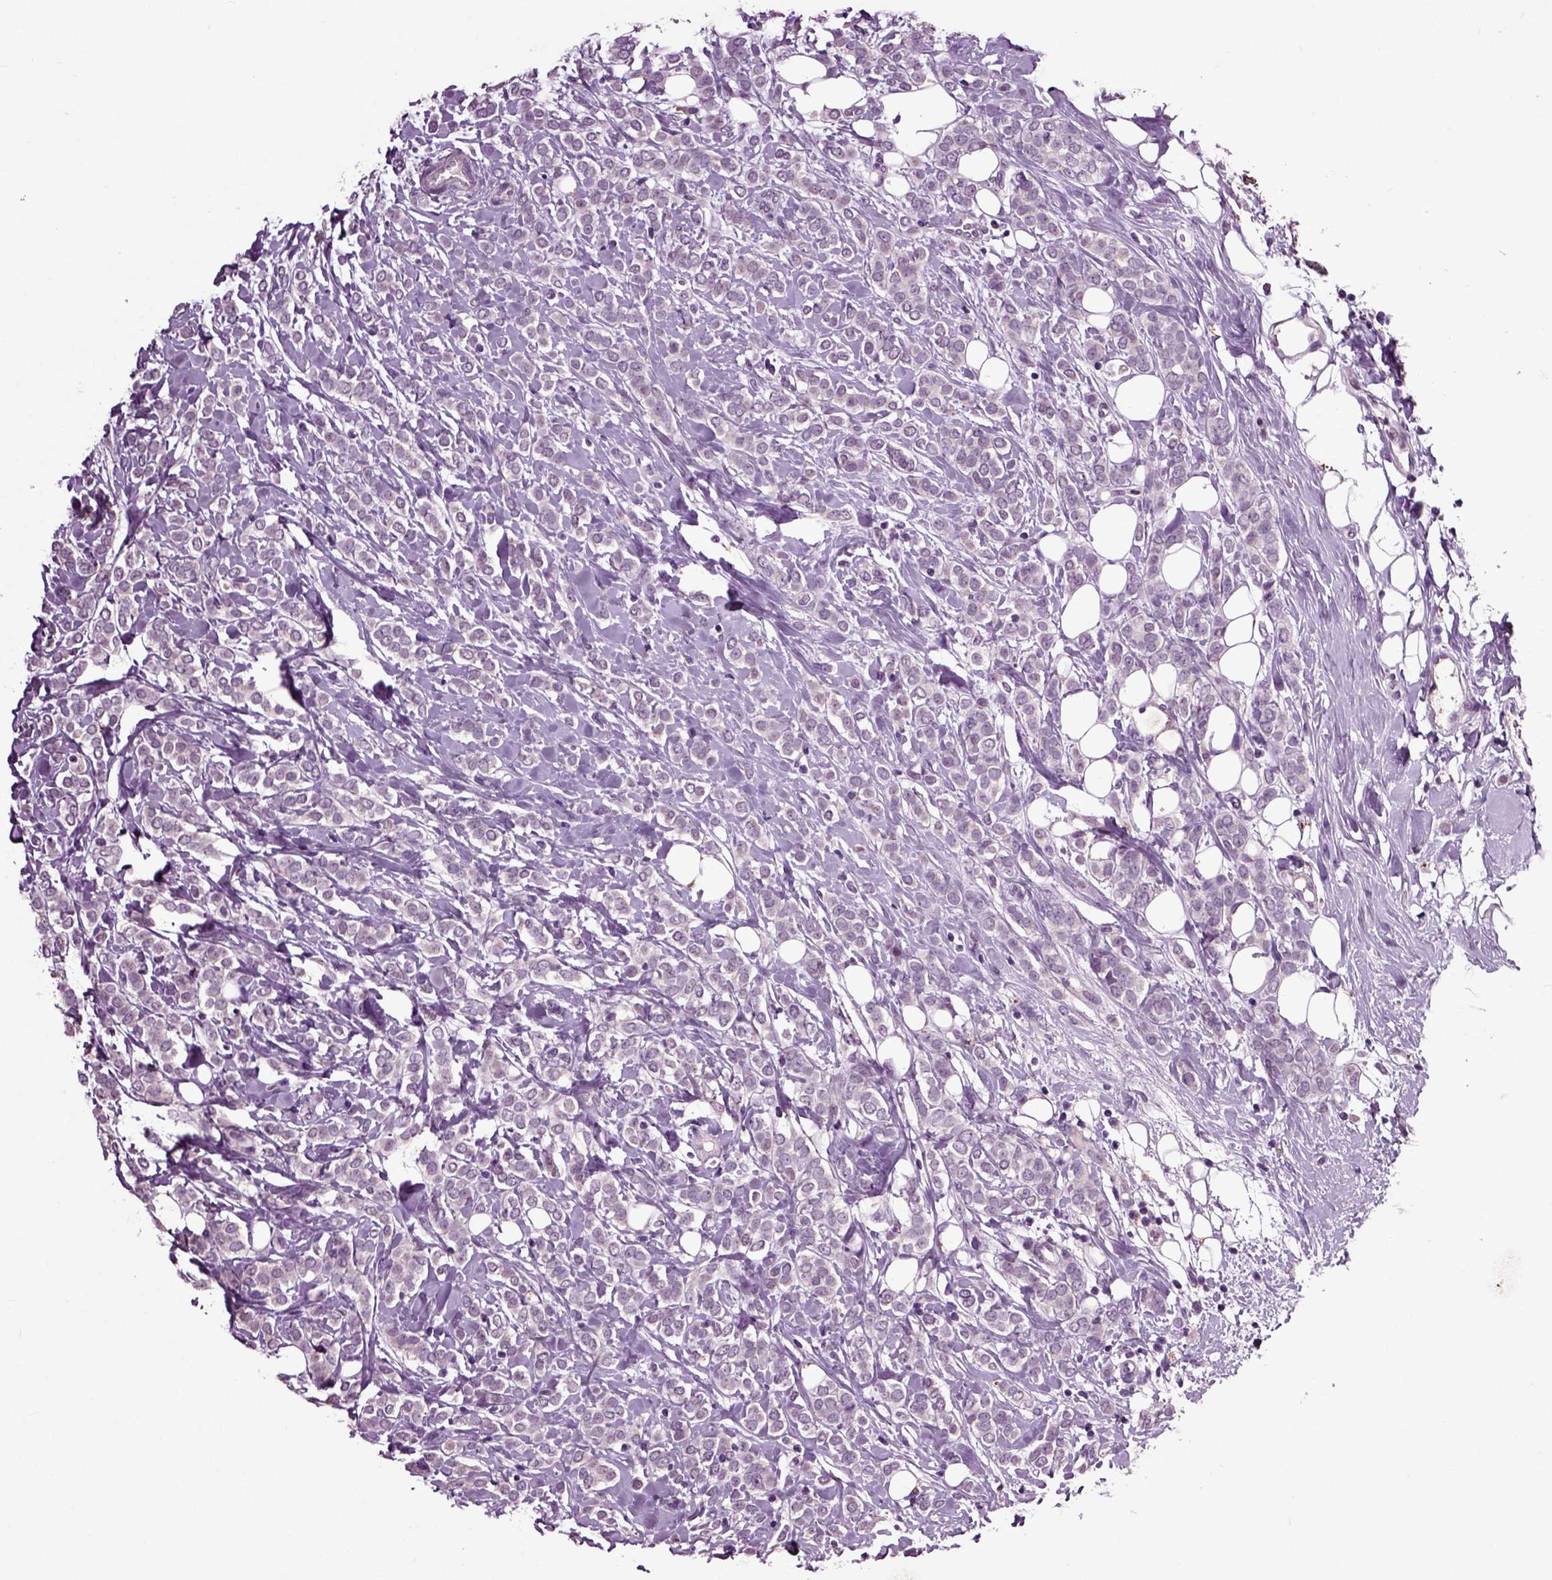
{"staining": {"intensity": "negative", "quantity": "none", "location": "none"}, "tissue": "breast cancer", "cell_type": "Tumor cells", "image_type": "cancer", "snomed": [{"axis": "morphology", "description": "Lobular carcinoma"}, {"axis": "topography", "description": "Breast"}], "caption": "An IHC photomicrograph of lobular carcinoma (breast) is shown. There is no staining in tumor cells of lobular carcinoma (breast). Brightfield microscopy of IHC stained with DAB (3,3'-diaminobenzidine) (brown) and hematoxylin (blue), captured at high magnification.", "gene": "CRHR1", "patient": {"sex": "female", "age": 49}}